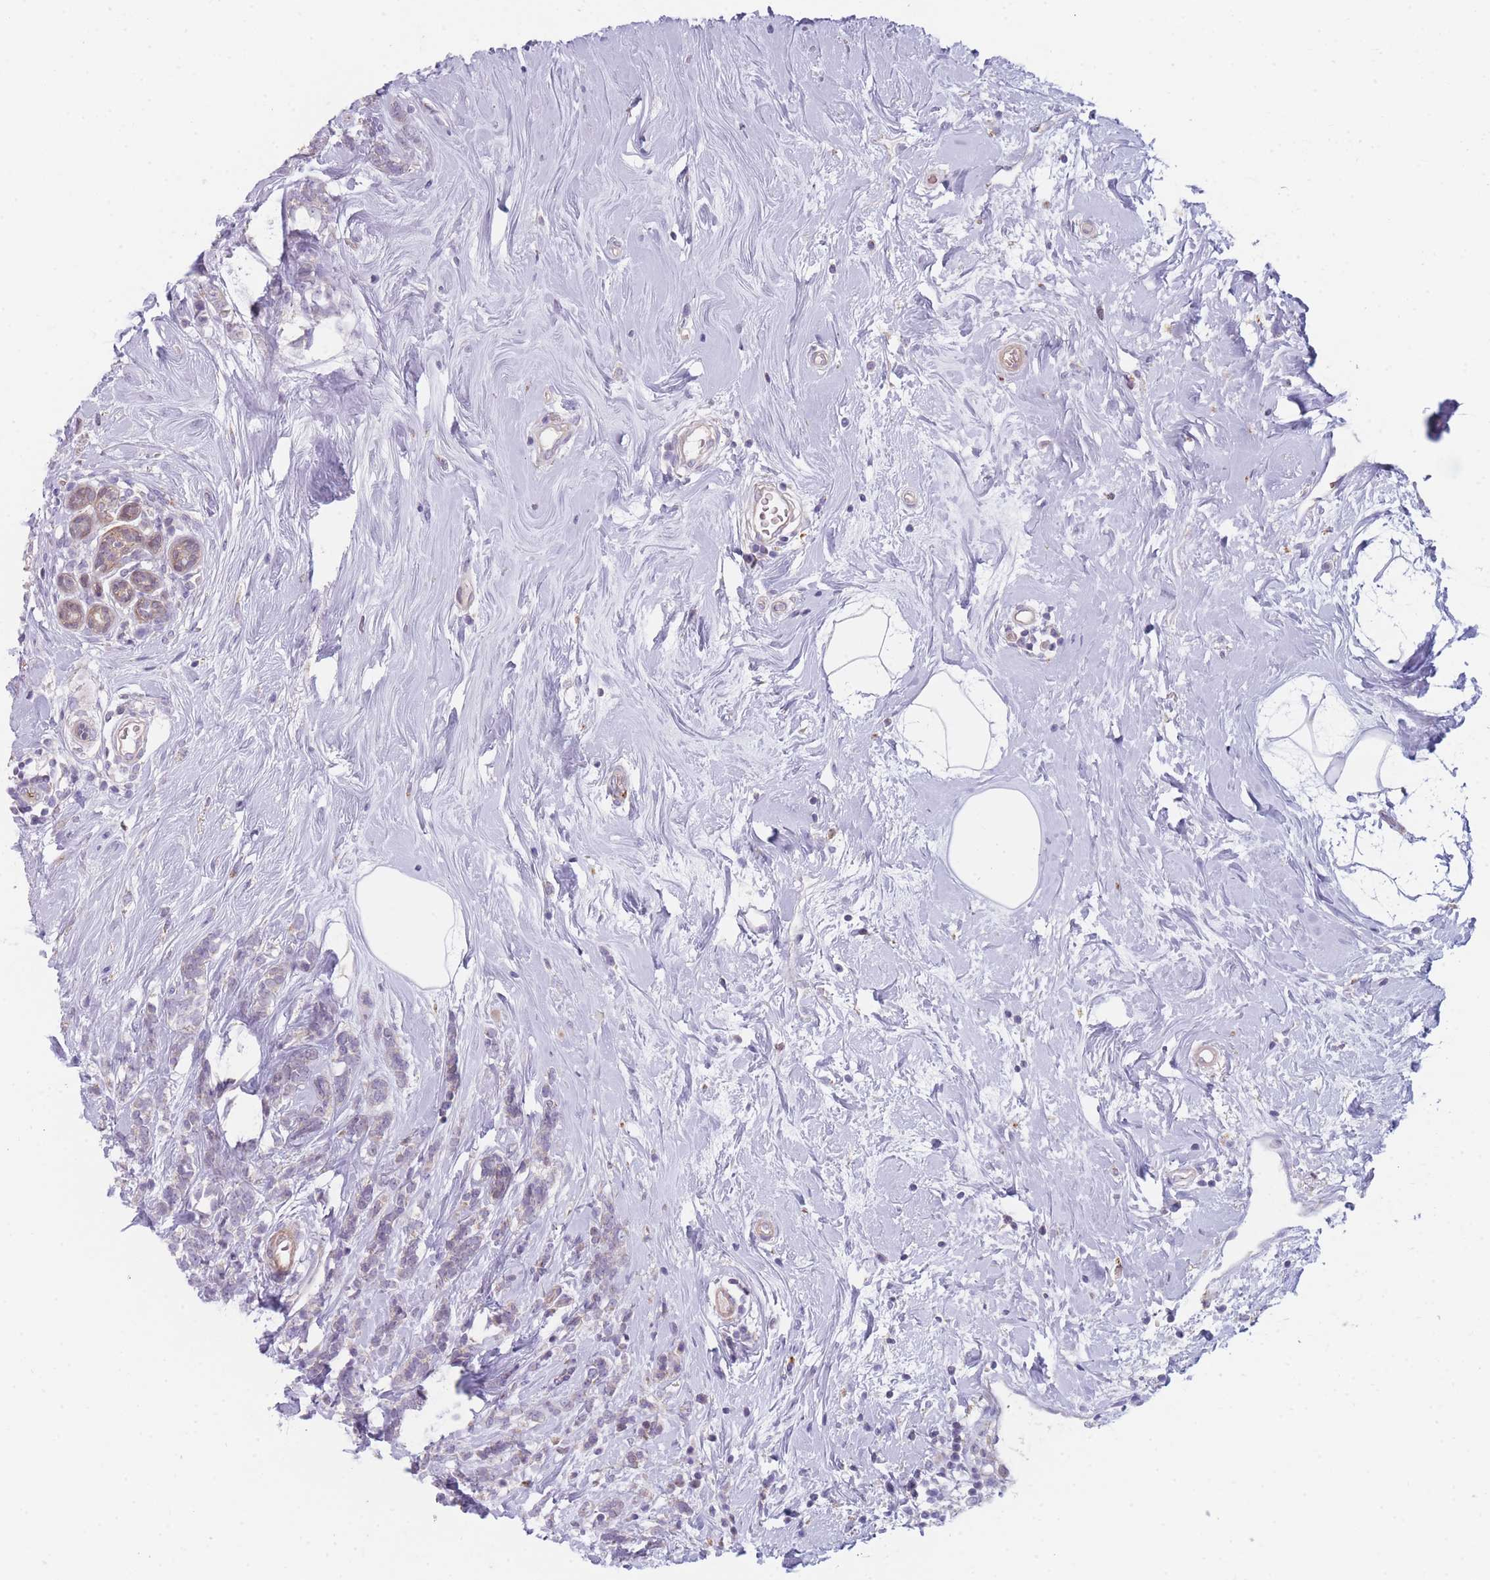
{"staining": {"intensity": "negative", "quantity": "none", "location": "none"}, "tissue": "breast cancer", "cell_type": "Tumor cells", "image_type": "cancer", "snomed": [{"axis": "morphology", "description": "Lobular carcinoma"}, {"axis": "topography", "description": "Breast"}], "caption": "Breast cancer (lobular carcinoma) stained for a protein using immunohistochemistry (IHC) reveals no staining tumor cells.", "gene": "SMPD4", "patient": {"sex": "female", "age": 58}}